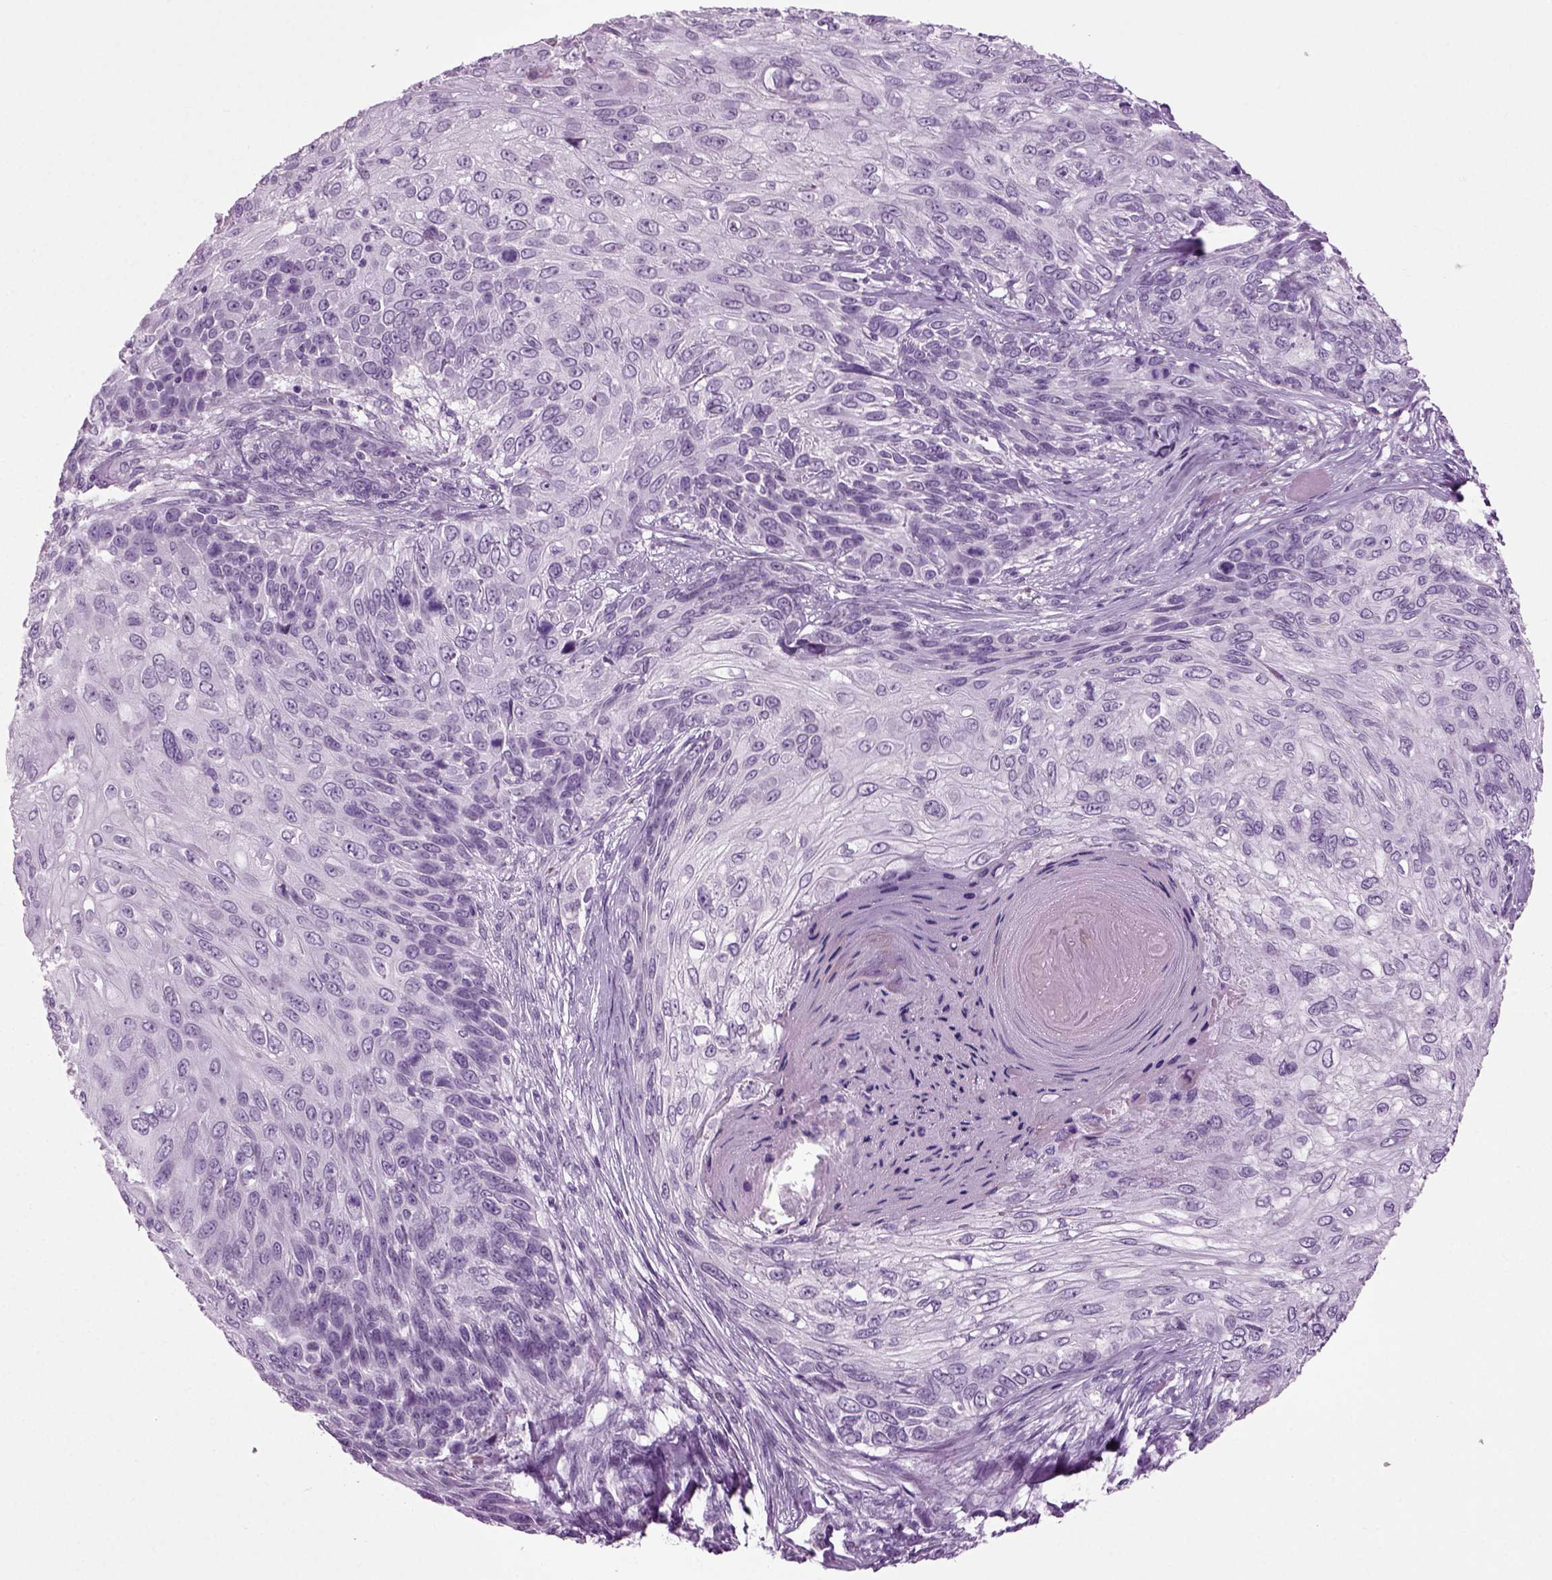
{"staining": {"intensity": "negative", "quantity": "none", "location": "none"}, "tissue": "skin cancer", "cell_type": "Tumor cells", "image_type": "cancer", "snomed": [{"axis": "morphology", "description": "Squamous cell carcinoma, NOS"}, {"axis": "topography", "description": "Skin"}], "caption": "Image shows no significant protein expression in tumor cells of skin cancer. Nuclei are stained in blue.", "gene": "PRLH", "patient": {"sex": "male", "age": 92}}